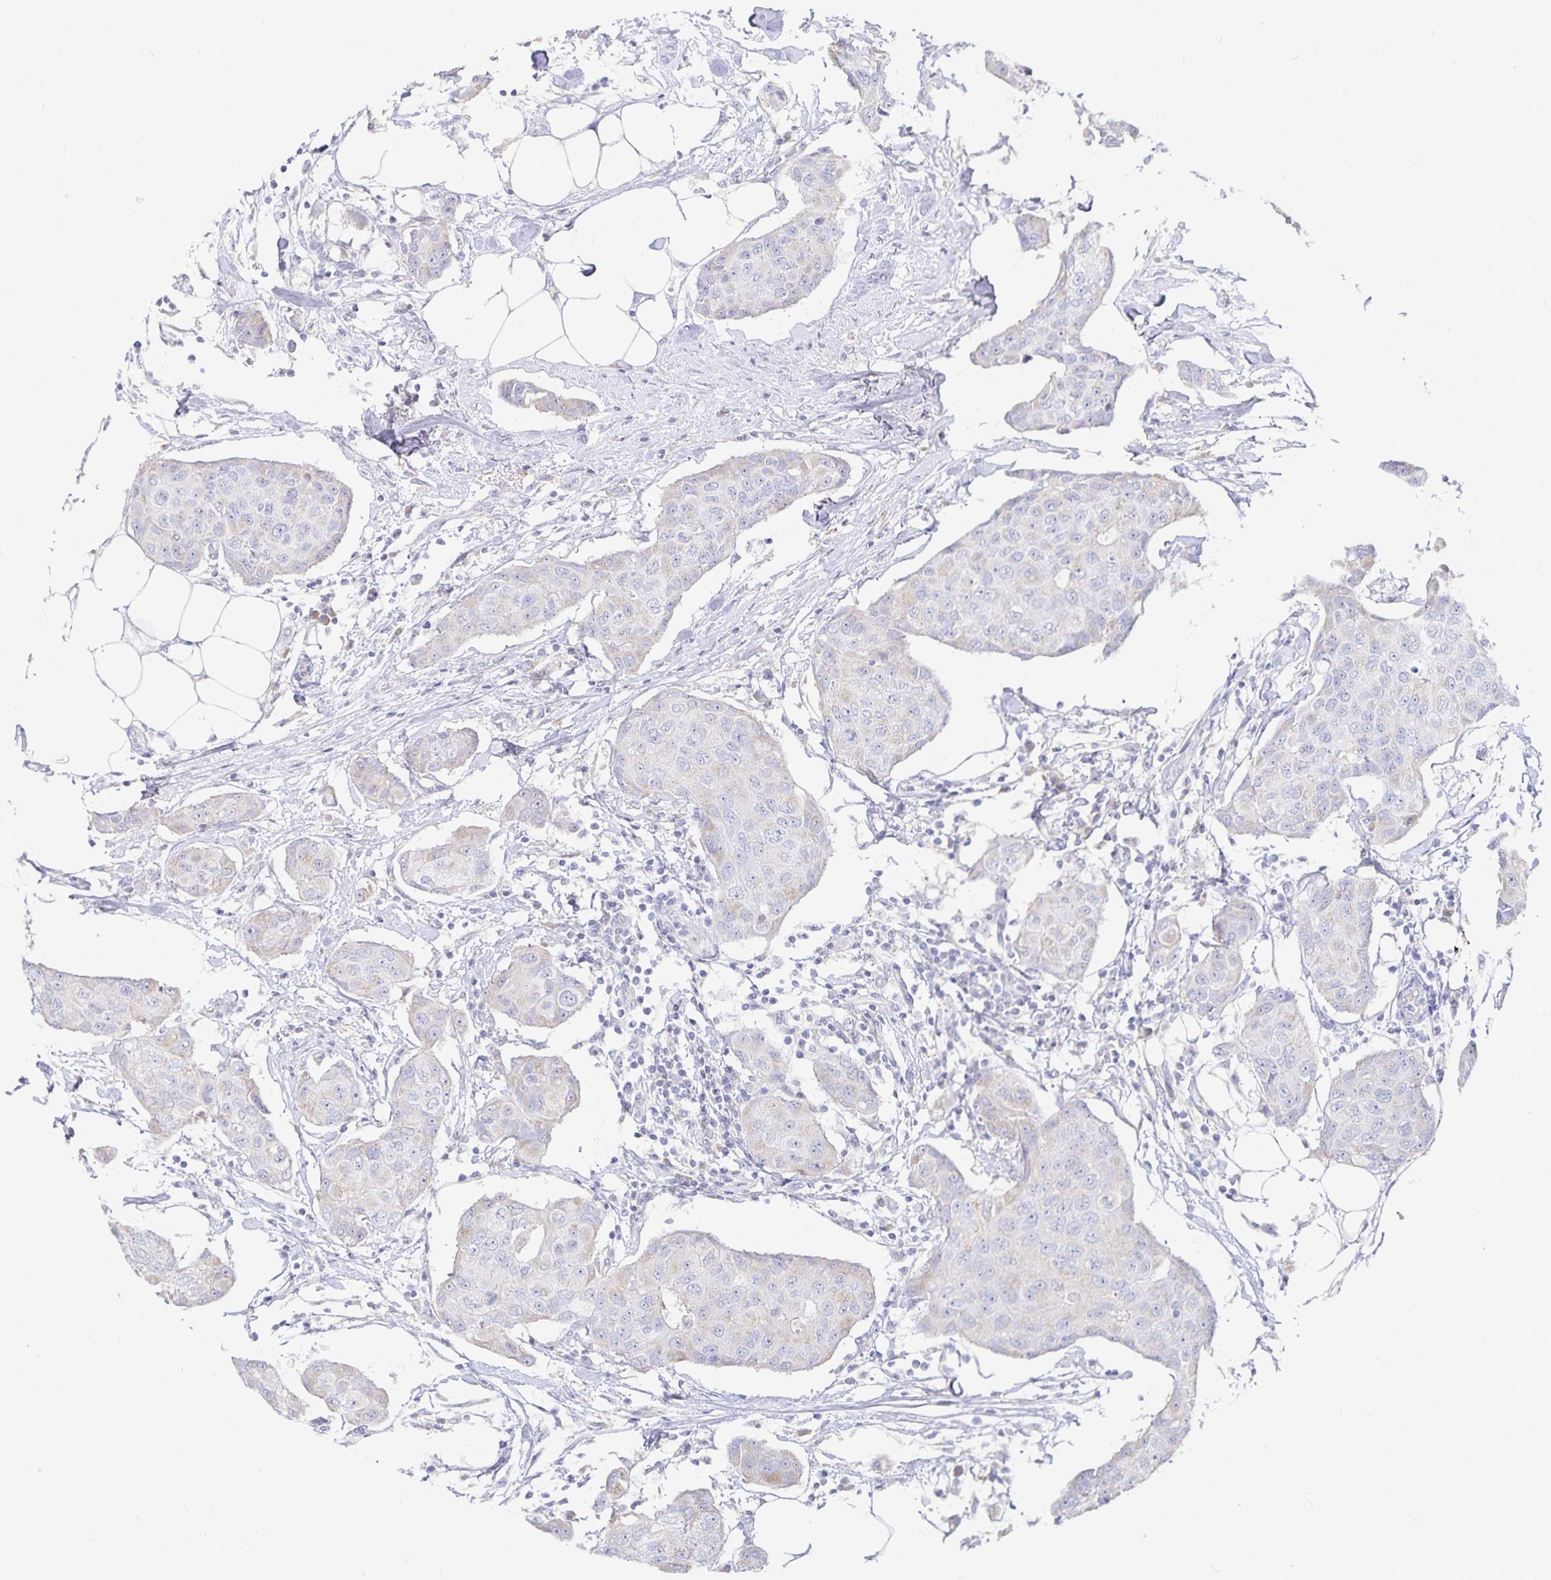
{"staining": {"intensity": "negative", "quantity": "none", "location": "none"}, "tissue": "breast cancer", "cell_type": "Tumor cells", "image_type": "cancer", "snomed": [{"axis": "morphology", "description": "Duct carcinoma"}, {"axis": "topography", "description": "Breast"}, {"axis": "topography", "description": "Lymph node"}], "caption": "Histopathology image shows no protein positivity in tumor cells of breast cancer (intraductal carcinoma) tissue.", "gene": "PKHD1", "patient": {"sex": "female", "age": 80}}